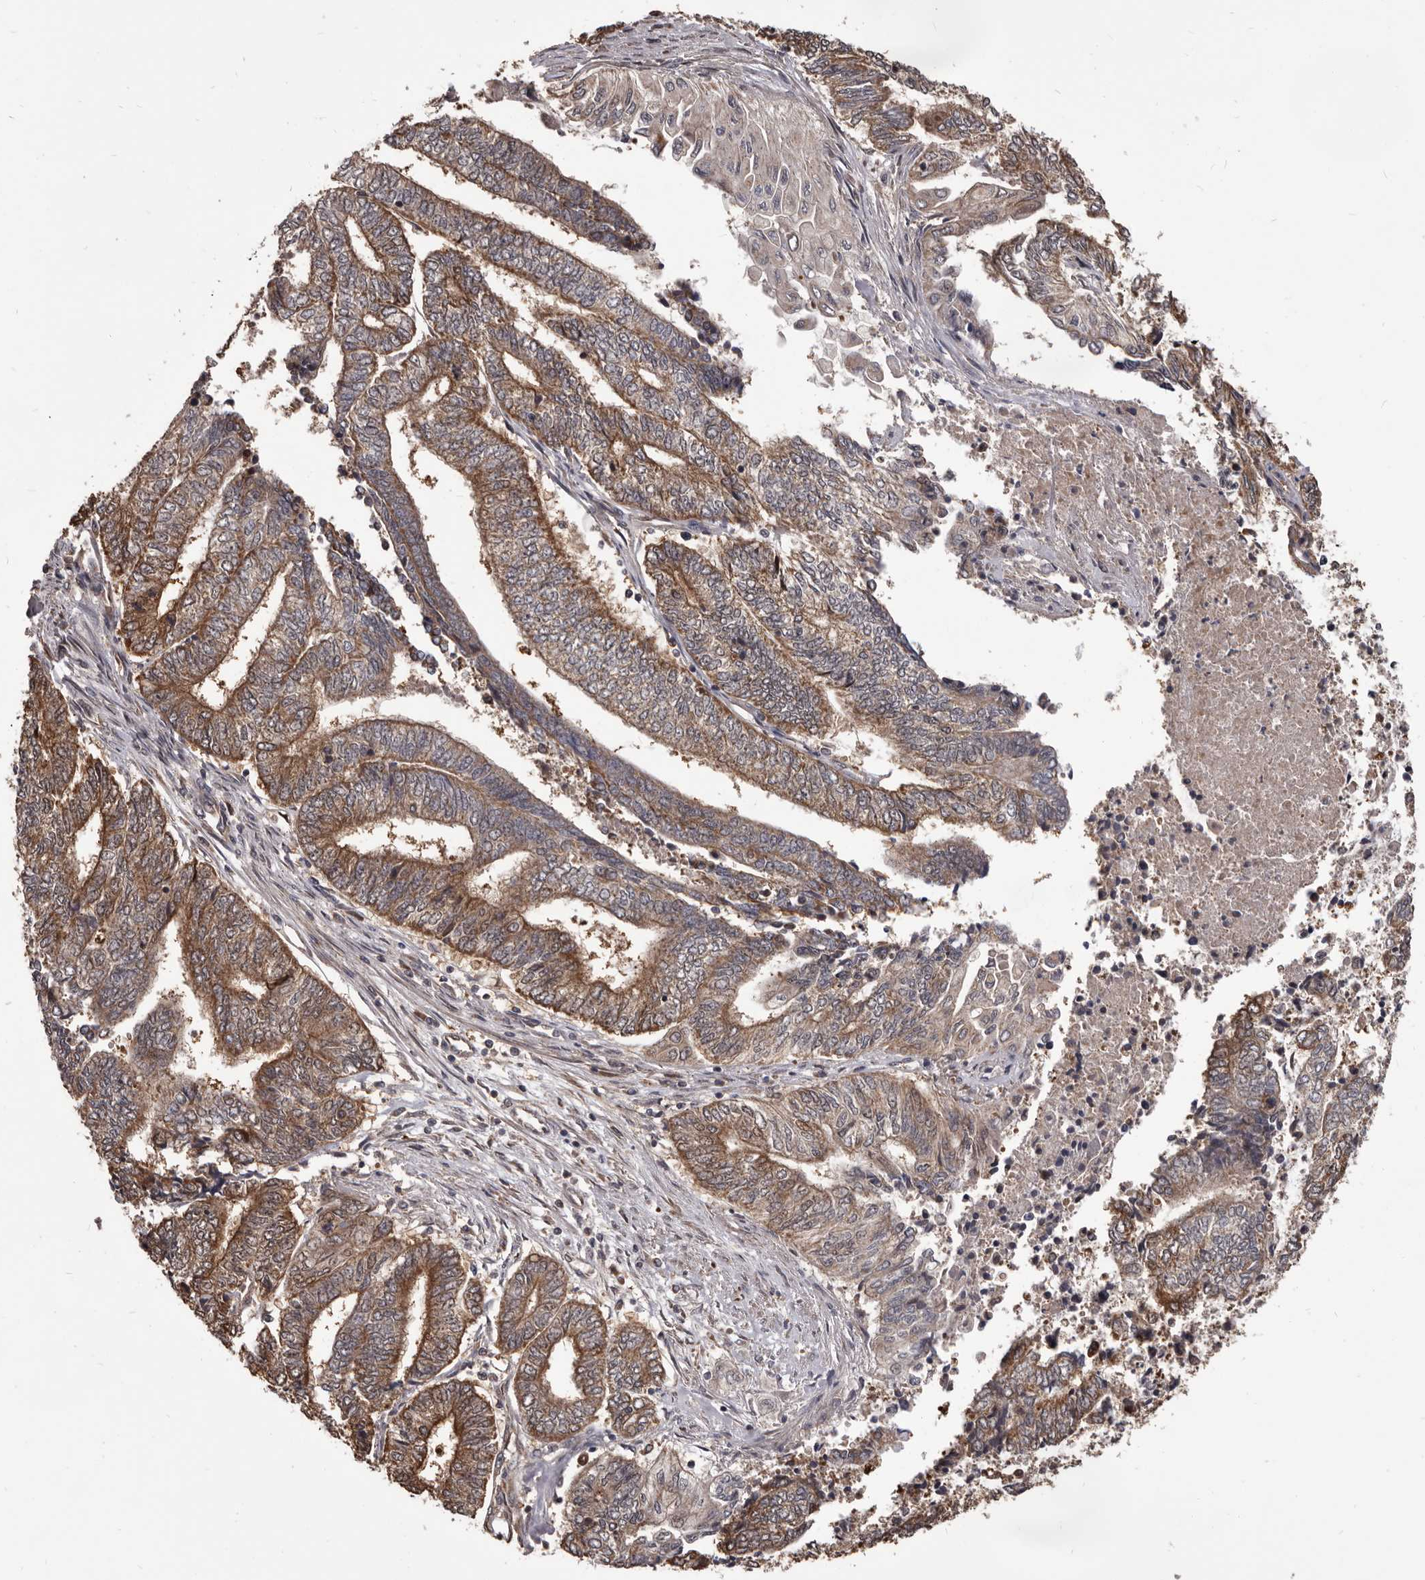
{"staining": {"intensity": "moderate", "quantity": ">75%", "location": "cytoplasmic/membranous"}, "tissue": "endometrial cancer", "cell_type": "Tumor cells", "image_type": "cancer", "snomed": [{"axis": "morphology", "description": "Adenocarcinoma, NOS"}, {"axis": "topography", "description": "Uterus"}, {"axis": "topography", "description": "Endometrium"}], "caption": "This micrograph demonstrates IHC staining of endometrial cancer (adenocarcinoma), with medium moderate cytoplasmic/membranous staining in about >75% of tumor cells.", "gene": "MAP3K14", "patient": {"sex": "female", "age": 70}}